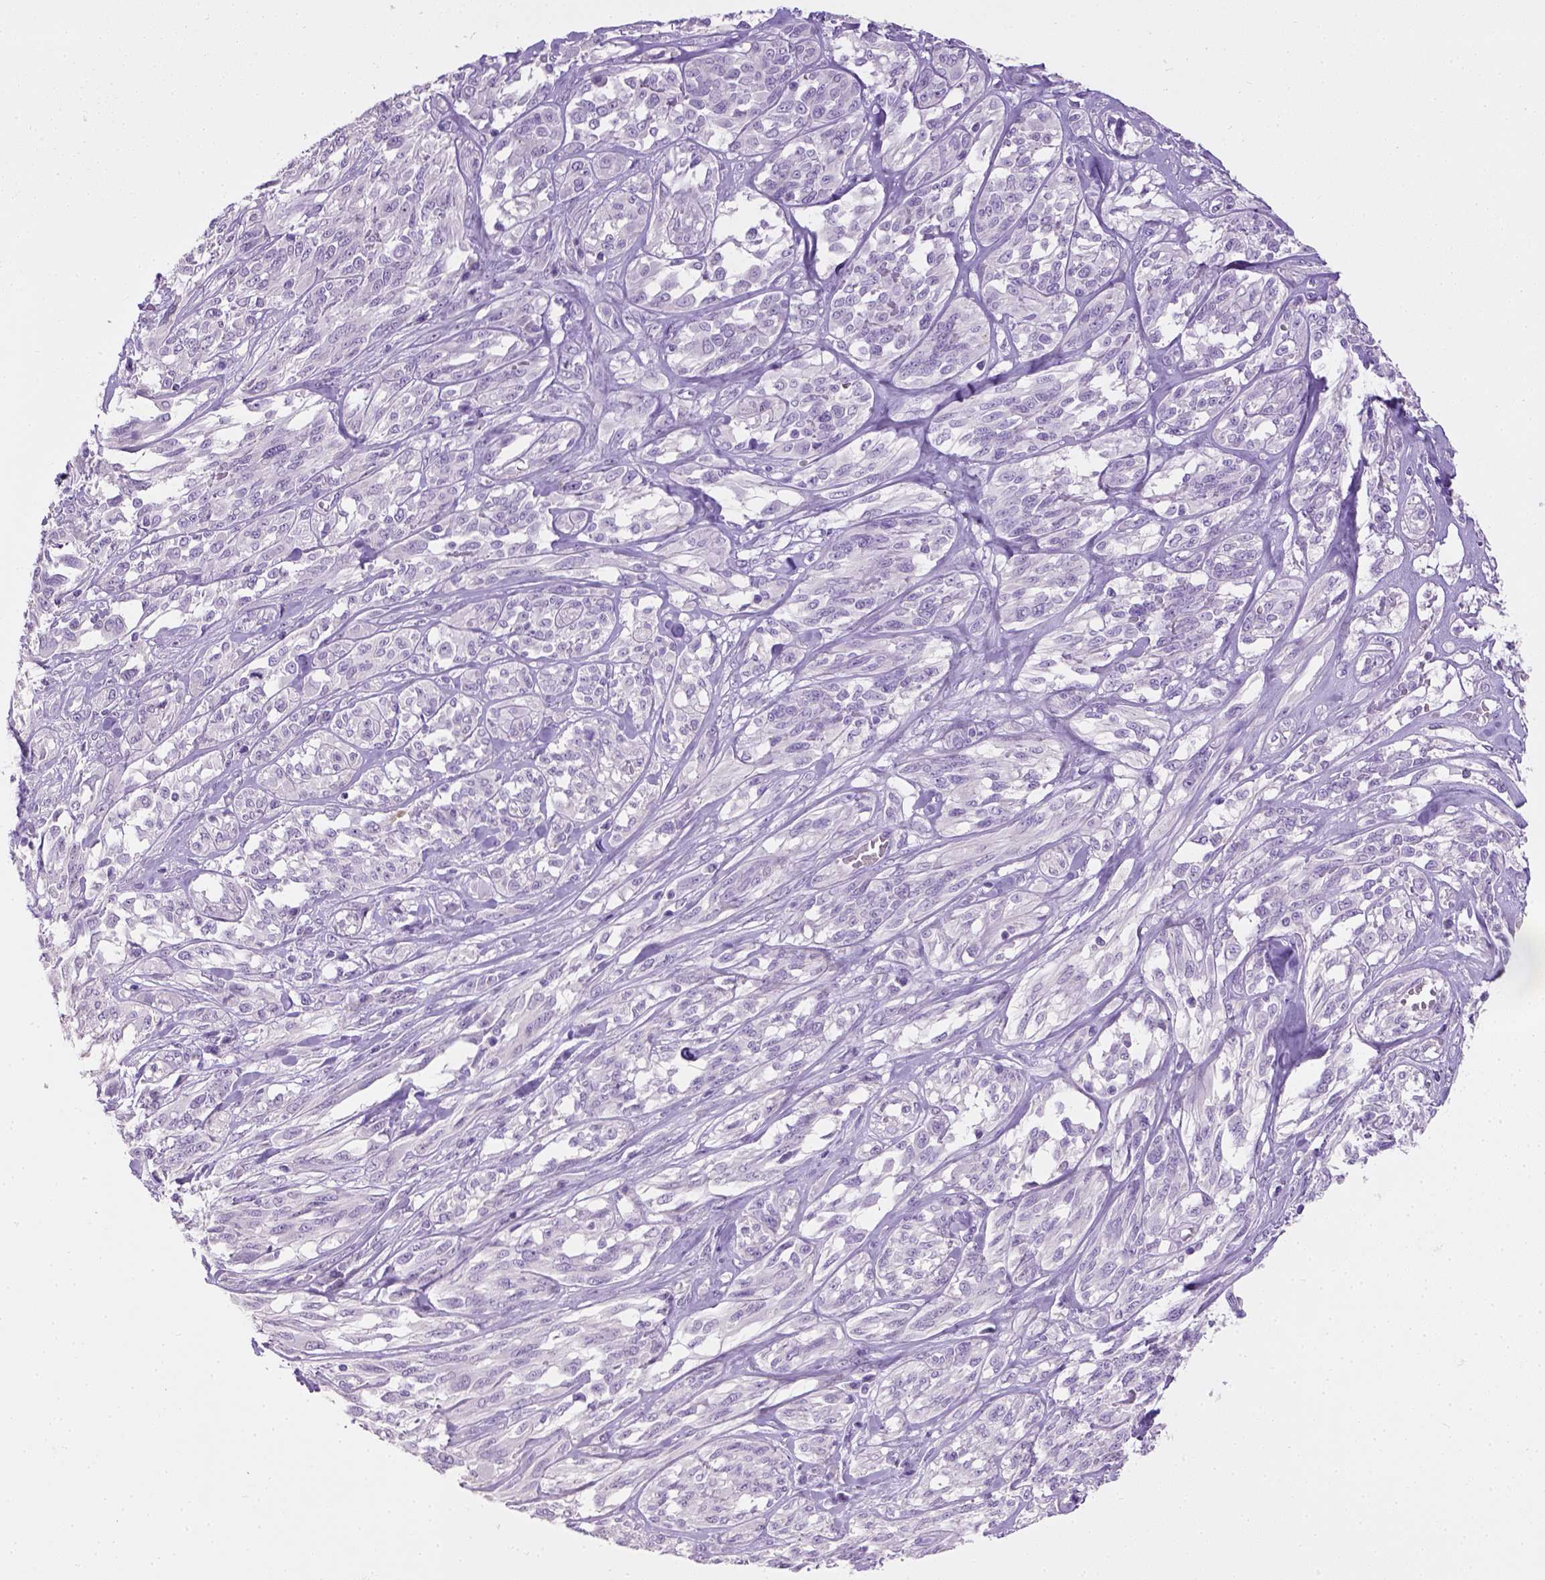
{"staining": {"intensity": "negative", "quantity": "none", "location": "none"}, "tissue": "melanoma", "cell_type": "Tumor cells", "image_type": "cancer", "snomed": [{"axis": "morphology", "description": "Malignant melanoma, NOS"}, {"axis": "topography", "description": "Skin"}], "caption": "This image is of melanoma stained with immunohistochemistry to label a protein in brown with the nuclei are counter-stained blue. There is no positivity in tumor cells. (DAB immunohistochemistry (IHC) visualized using brightfield microscopy, high magnification).", "gene": "CYP24A1", "patient": {"sex": "female", "age": 91}}